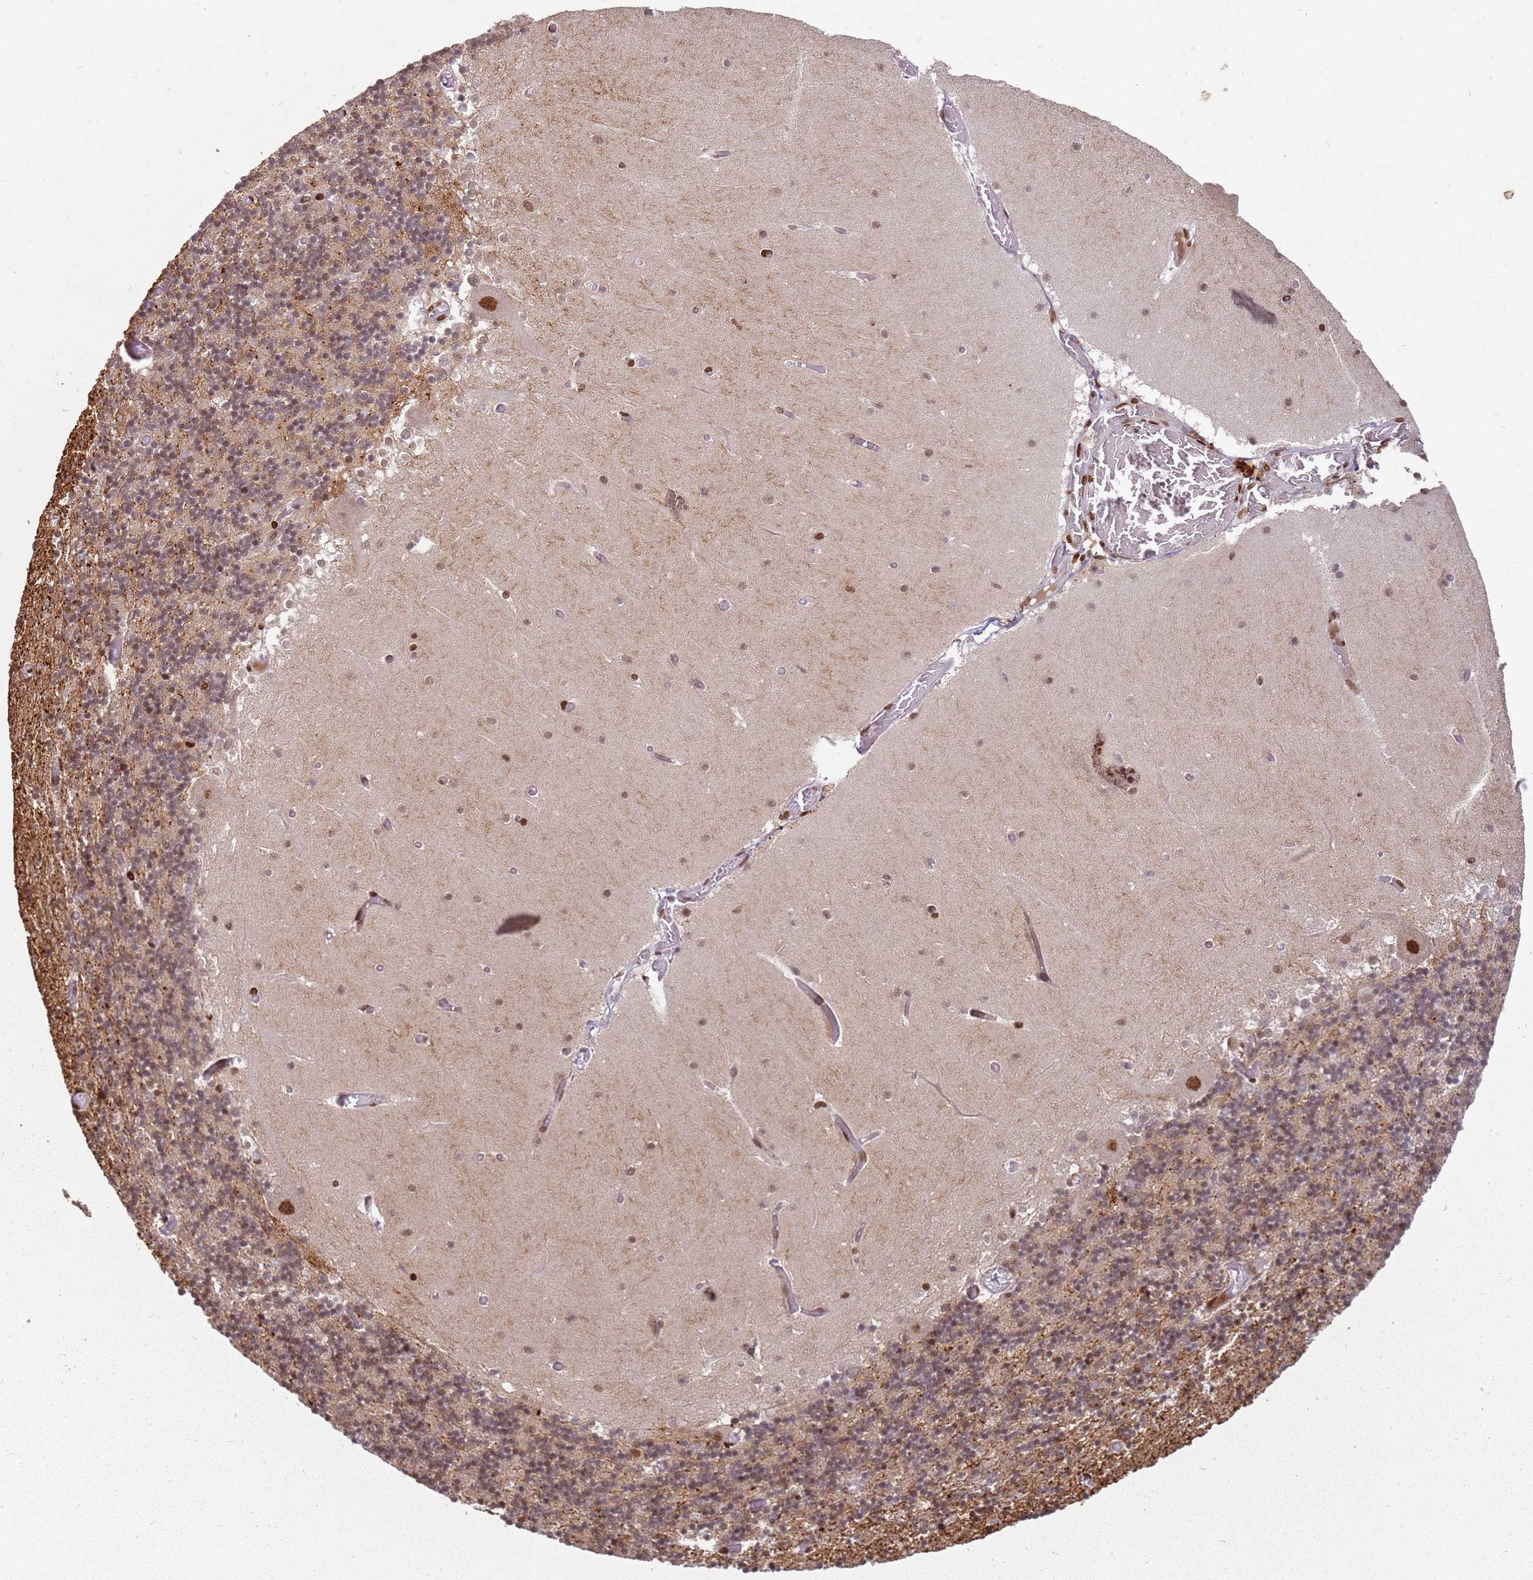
{"staining": {"intensity": "moderate", "quantity": "25%-75%", "location": "nuclear"}, "tissue": "cerebellum", "cell_type": "Cells in granular layer", "image_type": "normal", "snomed": [{"axis": "morphology", "description": "Normal tissue, NOS"}, {"axis": "topography", "description": "Cerebellum"}], "caption": "Cerebellum stained with immunohistochemistry (IHC) displays moderate nuclear positivity in about 25%-75% of cells in granular layer.", "gene": "TENT4A", "patient": {"sex": "female", "age": 28}}